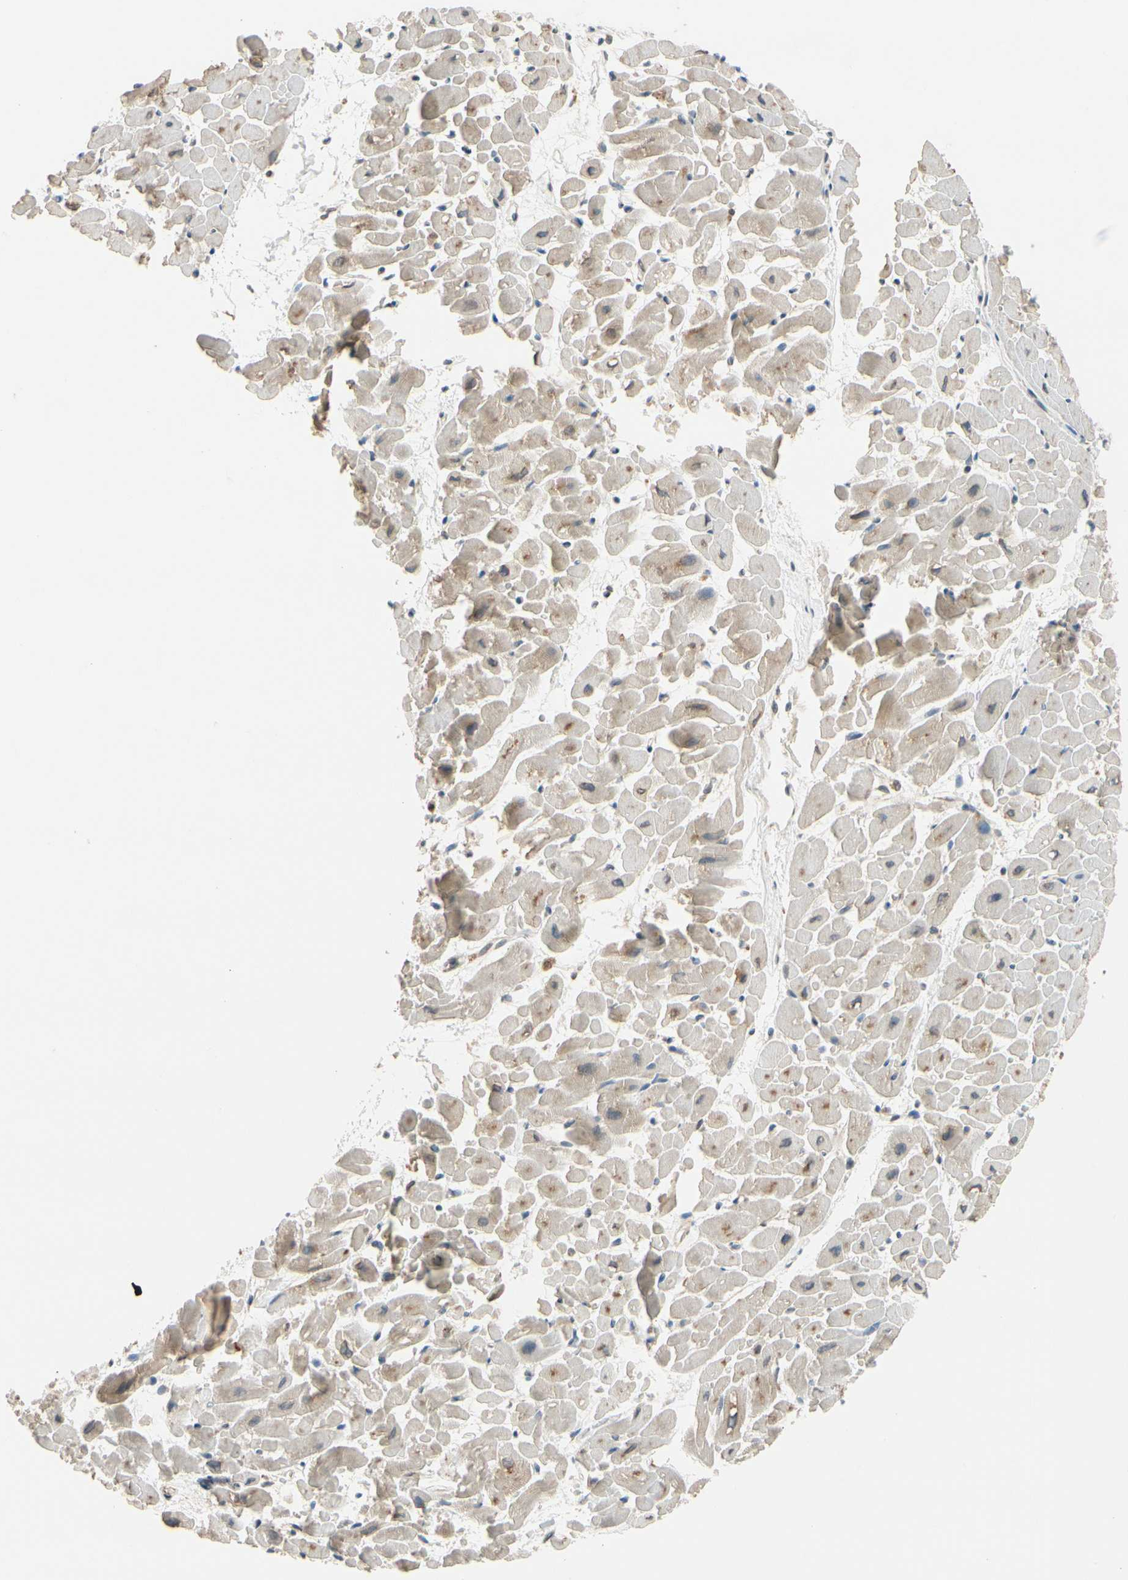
{"staining": {"intensity": "moderate", "quantity": "<25%", "location": "cytoplasmic/membranous"}, "tissue": "heart muscle", "cell_type": "Cardiomyocytes", "image_type": "normal", "snomed": [{"axis": "morphology", "description": "Normal tissue, NOS"}, {"axis": "topography", "description": "Heart"}], "caption": "Heart muscle stained for a protein shows moderate cytoplasmic/membranous positivity in cardiomyocytes. (DAB (3,3'-diaminobenzidine) IHC, brown staining for protein, blue staining for nuclei).", "gene": "RPN2", "patient": {"sex": "male", "age": 45}}